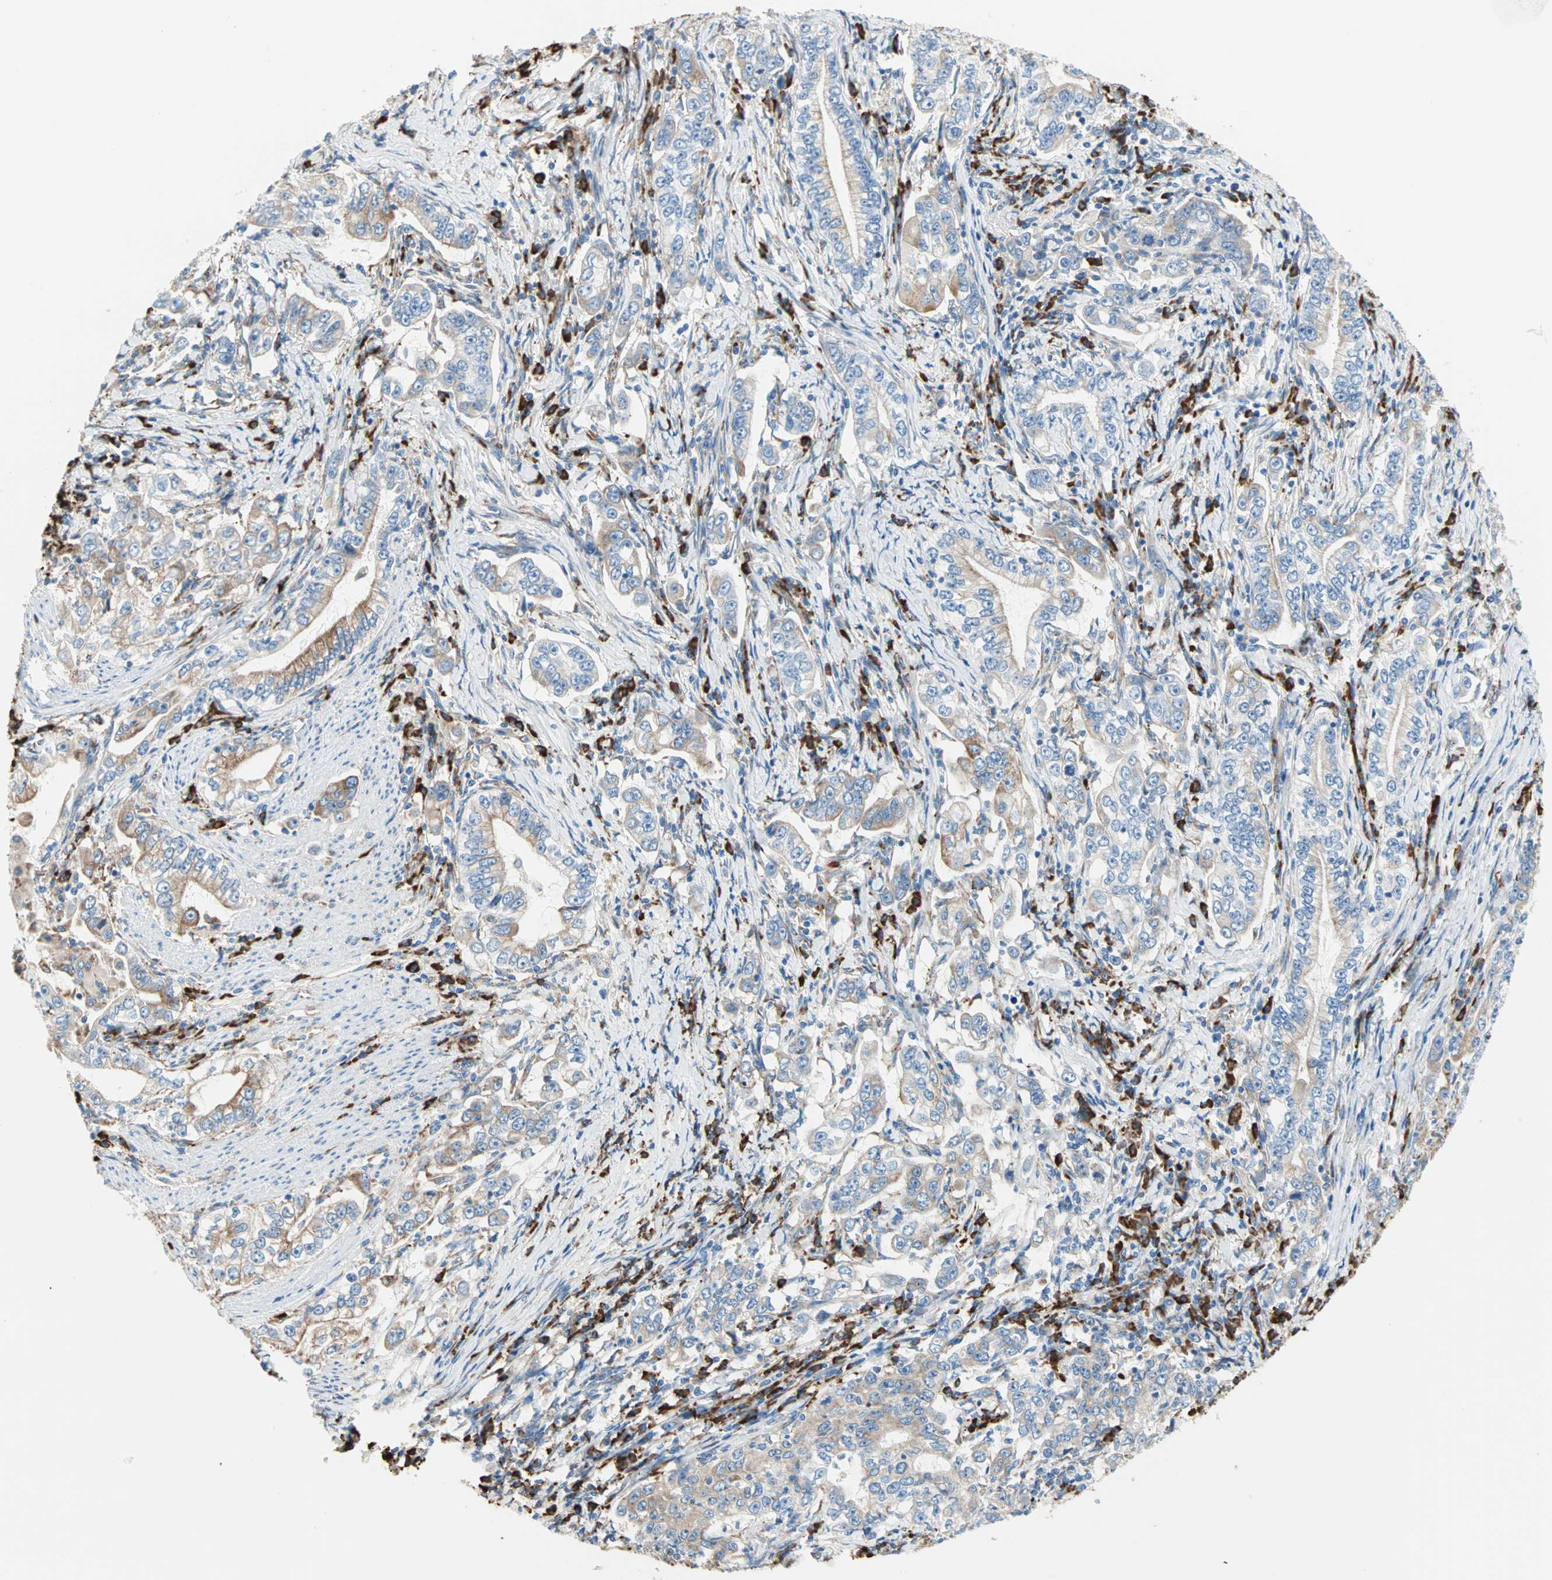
{"staining": {"intensity": "weak", "quantity": ">75%", "location": "cytoplasmic/membranous"}, "tissue": "stomach cancer", "cell_type": "Tumor cells", "image_type": "cancer", "snomed": [{"axis": "morphology", "description": "Adenocarcinoma, NOS"}, {"axis": "topography", "description": "Stomach, lower"}], "caption": "This is a photomicrograph of immunohistochemistry staining of stomach adenocarcinoma, which shows weak positivity in the cytoplasmic/membranous of tumor cells.", "gene": "PLCXD1", "patient": {"sex": "female", "age": 72}}